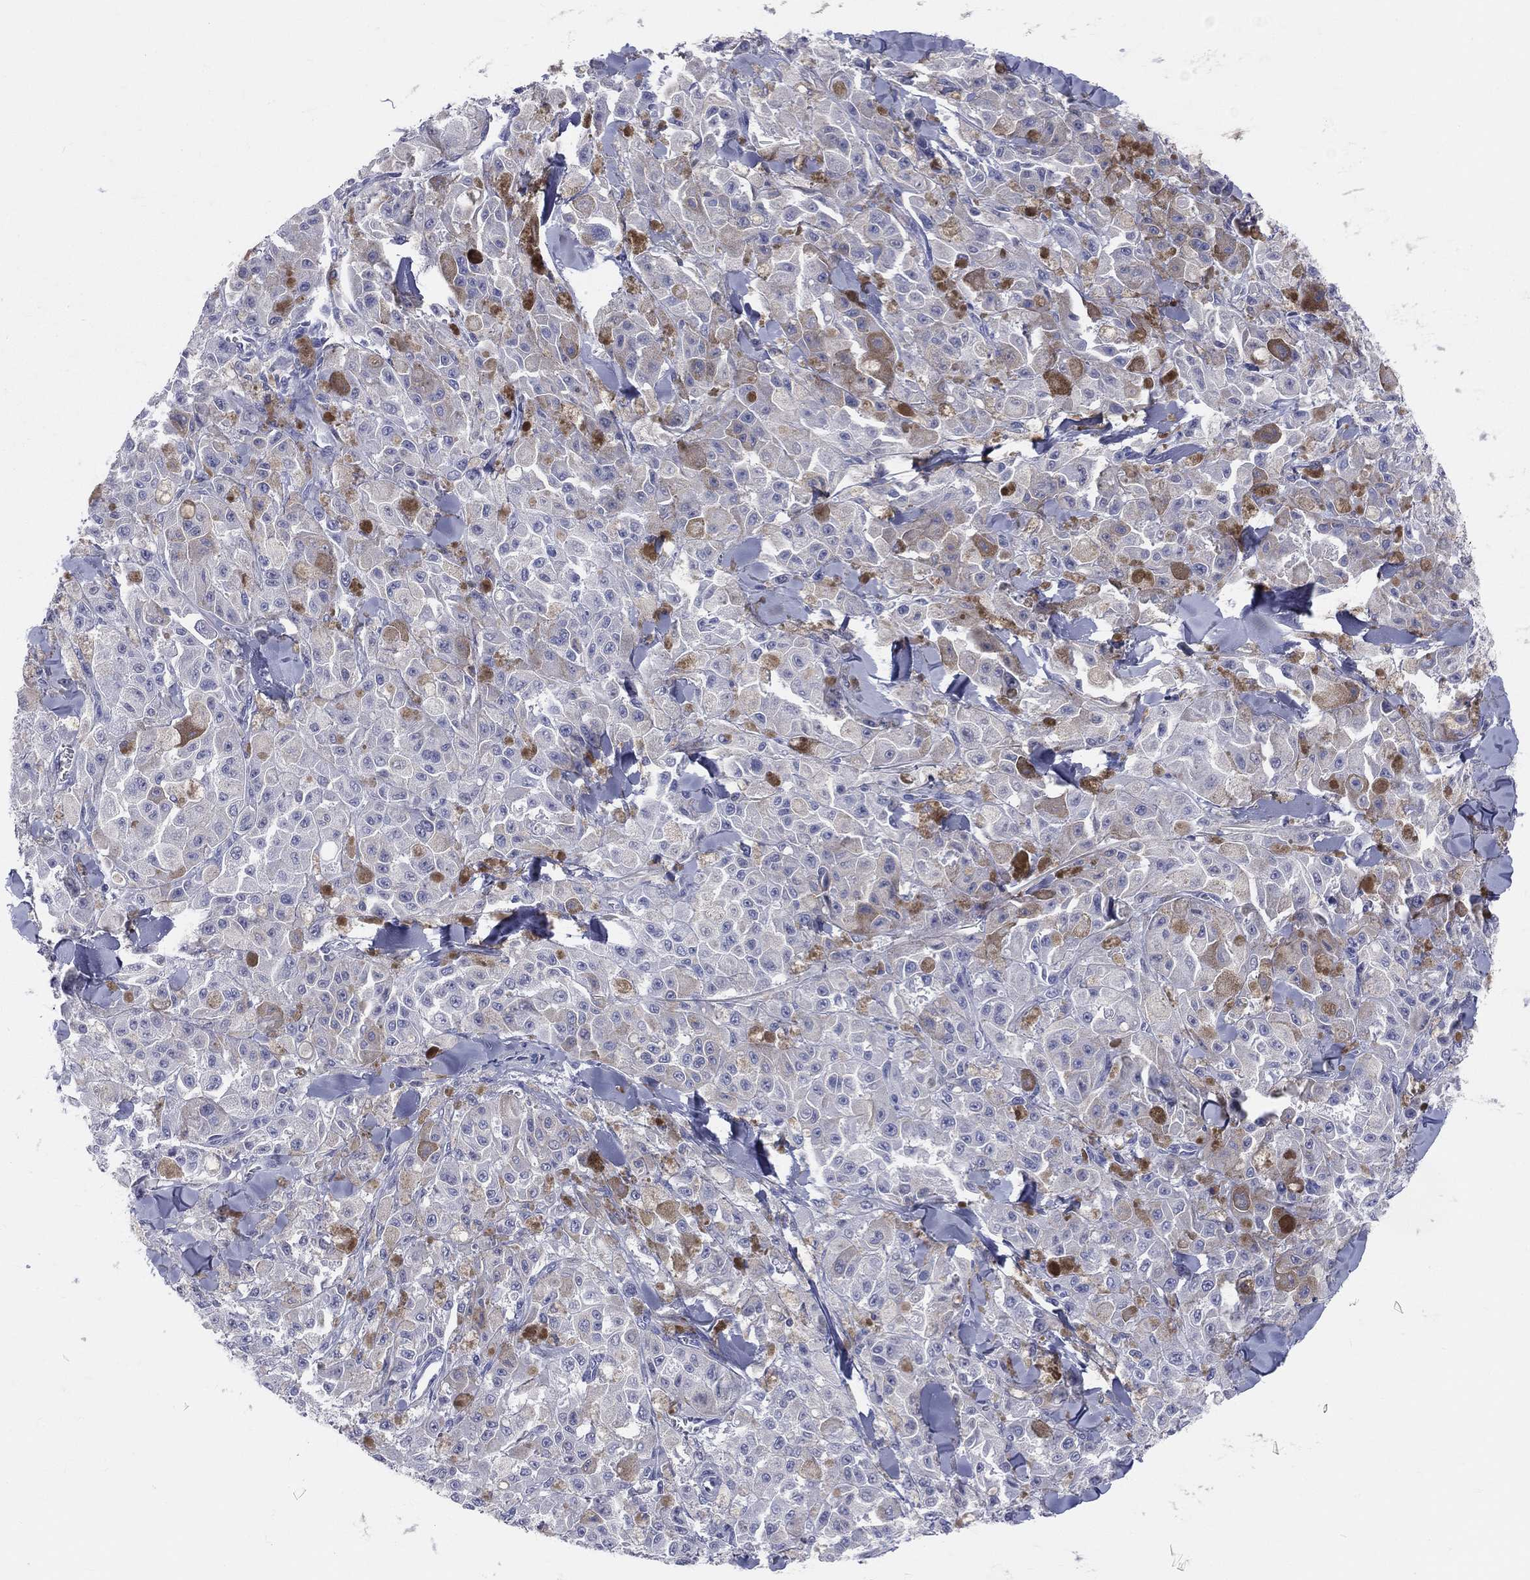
{"staining": {"intensity": "negative", "quantity": "none", "location": "none"}, "tissue": "melanoma", "cell_type": "Tumor cells", "image_type": "cancer", "snomed": [{"axis": "morphology", "description": "Malignant melanoma, NOS"}, {"axis": "topography", "description": "Skin"}], "caption": "An image of human melanoma is negative for staining in tumor cells.", "gene": "LAT", "patient": {"sex": "female", "age": 58}}